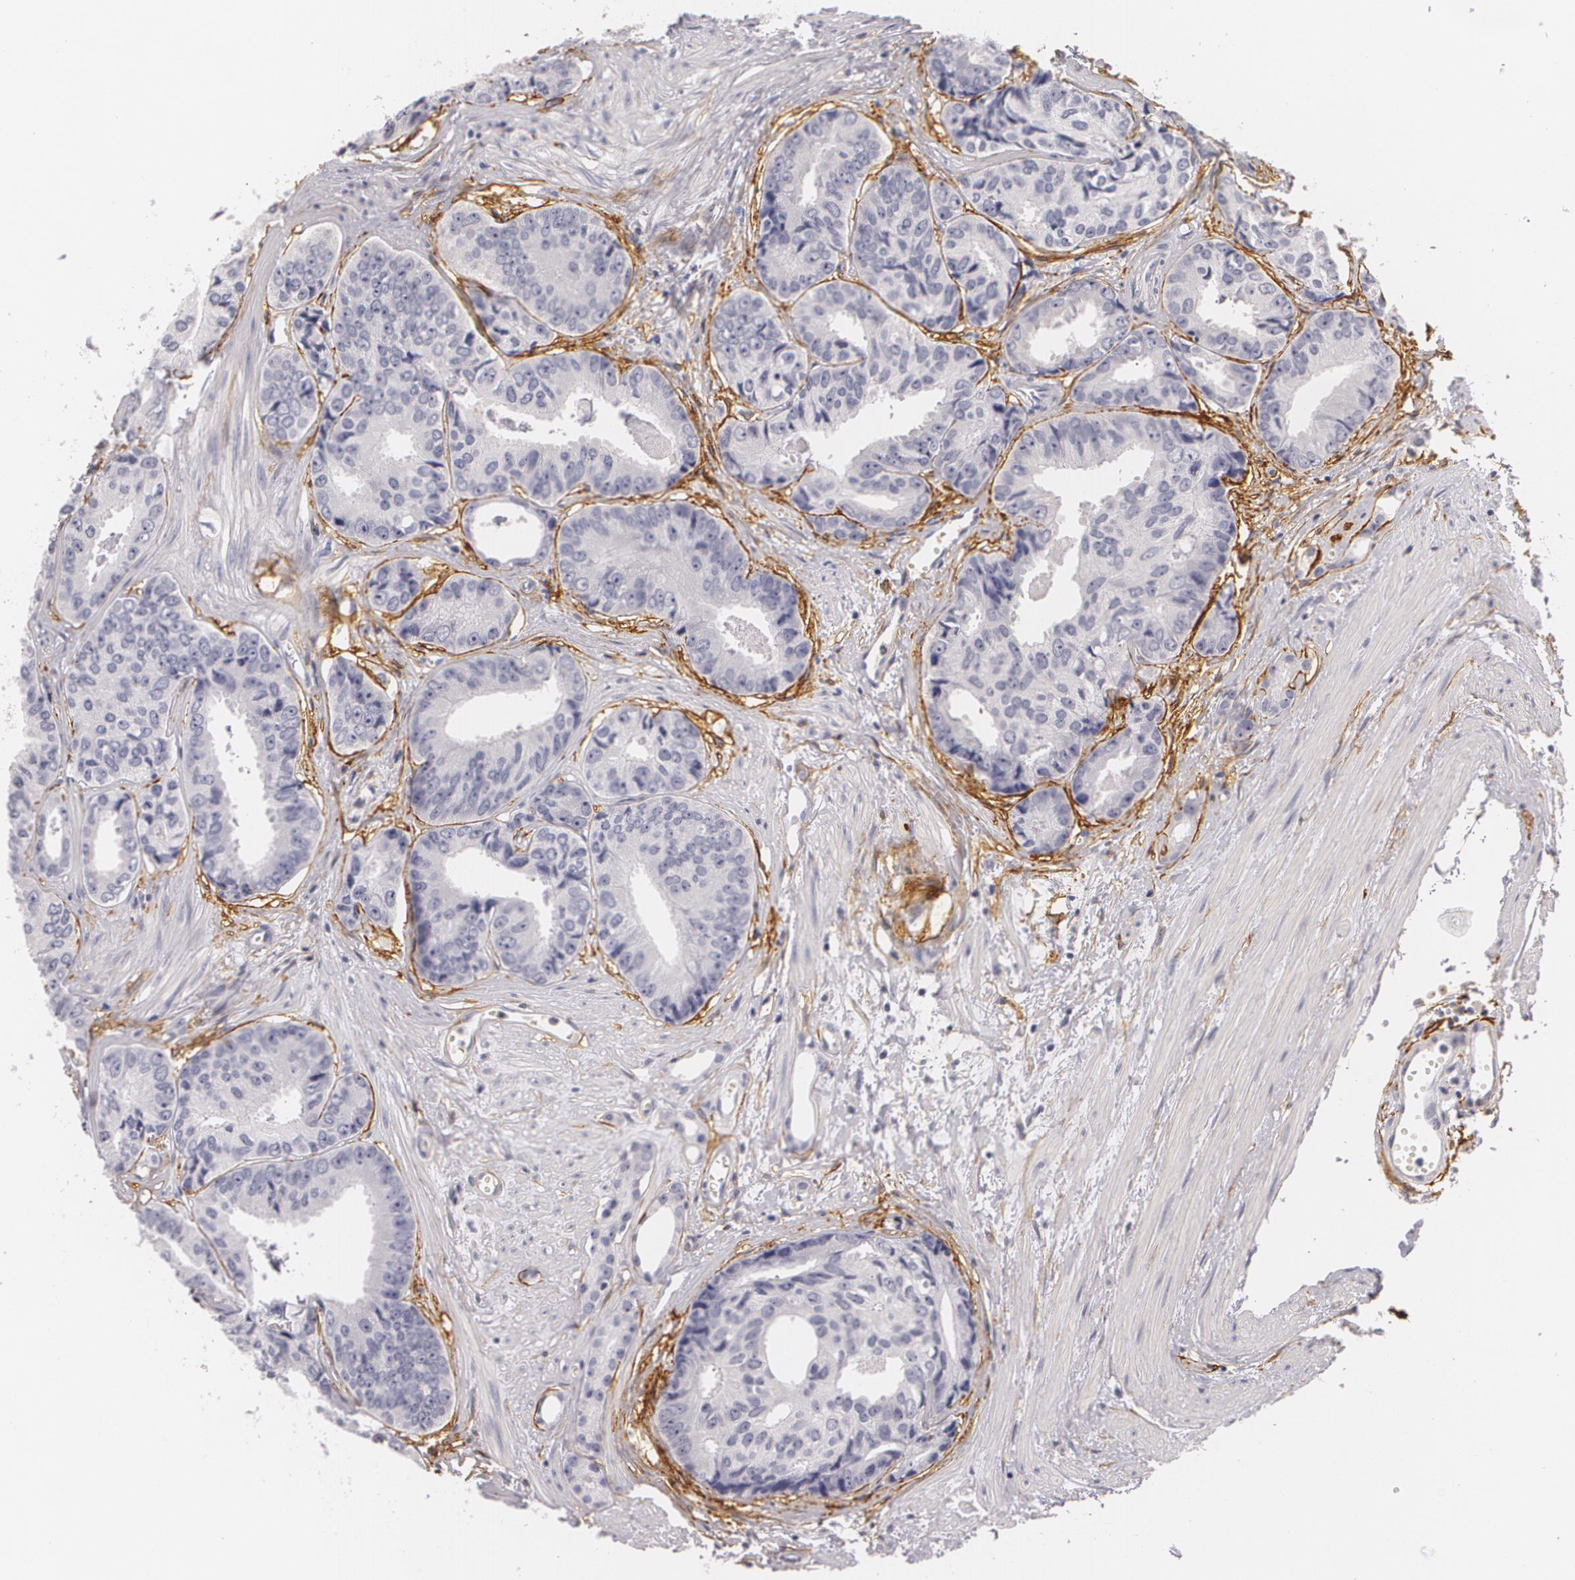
{"staining": {"intensity": "negative", "quantity": "none", "location": "none"}, "tissue": "prostate cancer", "cell_type": "Tumor cells", "image_type": "cancer", "snomed": [{"axis": "morphology", "description": "Adenocarcinoma, High grade"}, {"axis": "topography", "description": "Prostate"}], "caption": "An immunohistochemistry photomicrograph of prostate adenocarcinoma (high-grade) is shown. There is no staining in tumor cells of prostate adenocarcinoma (high-grade). The staining was performed using DAB (3,3'-diaminobenzidine) to visualize the protein expression in brown, while the nuclei were stained in blue with hematoxylin (Magnification: 20x).", "gene": "NGFR", "patient": {"sex": "male", "age": 56}}